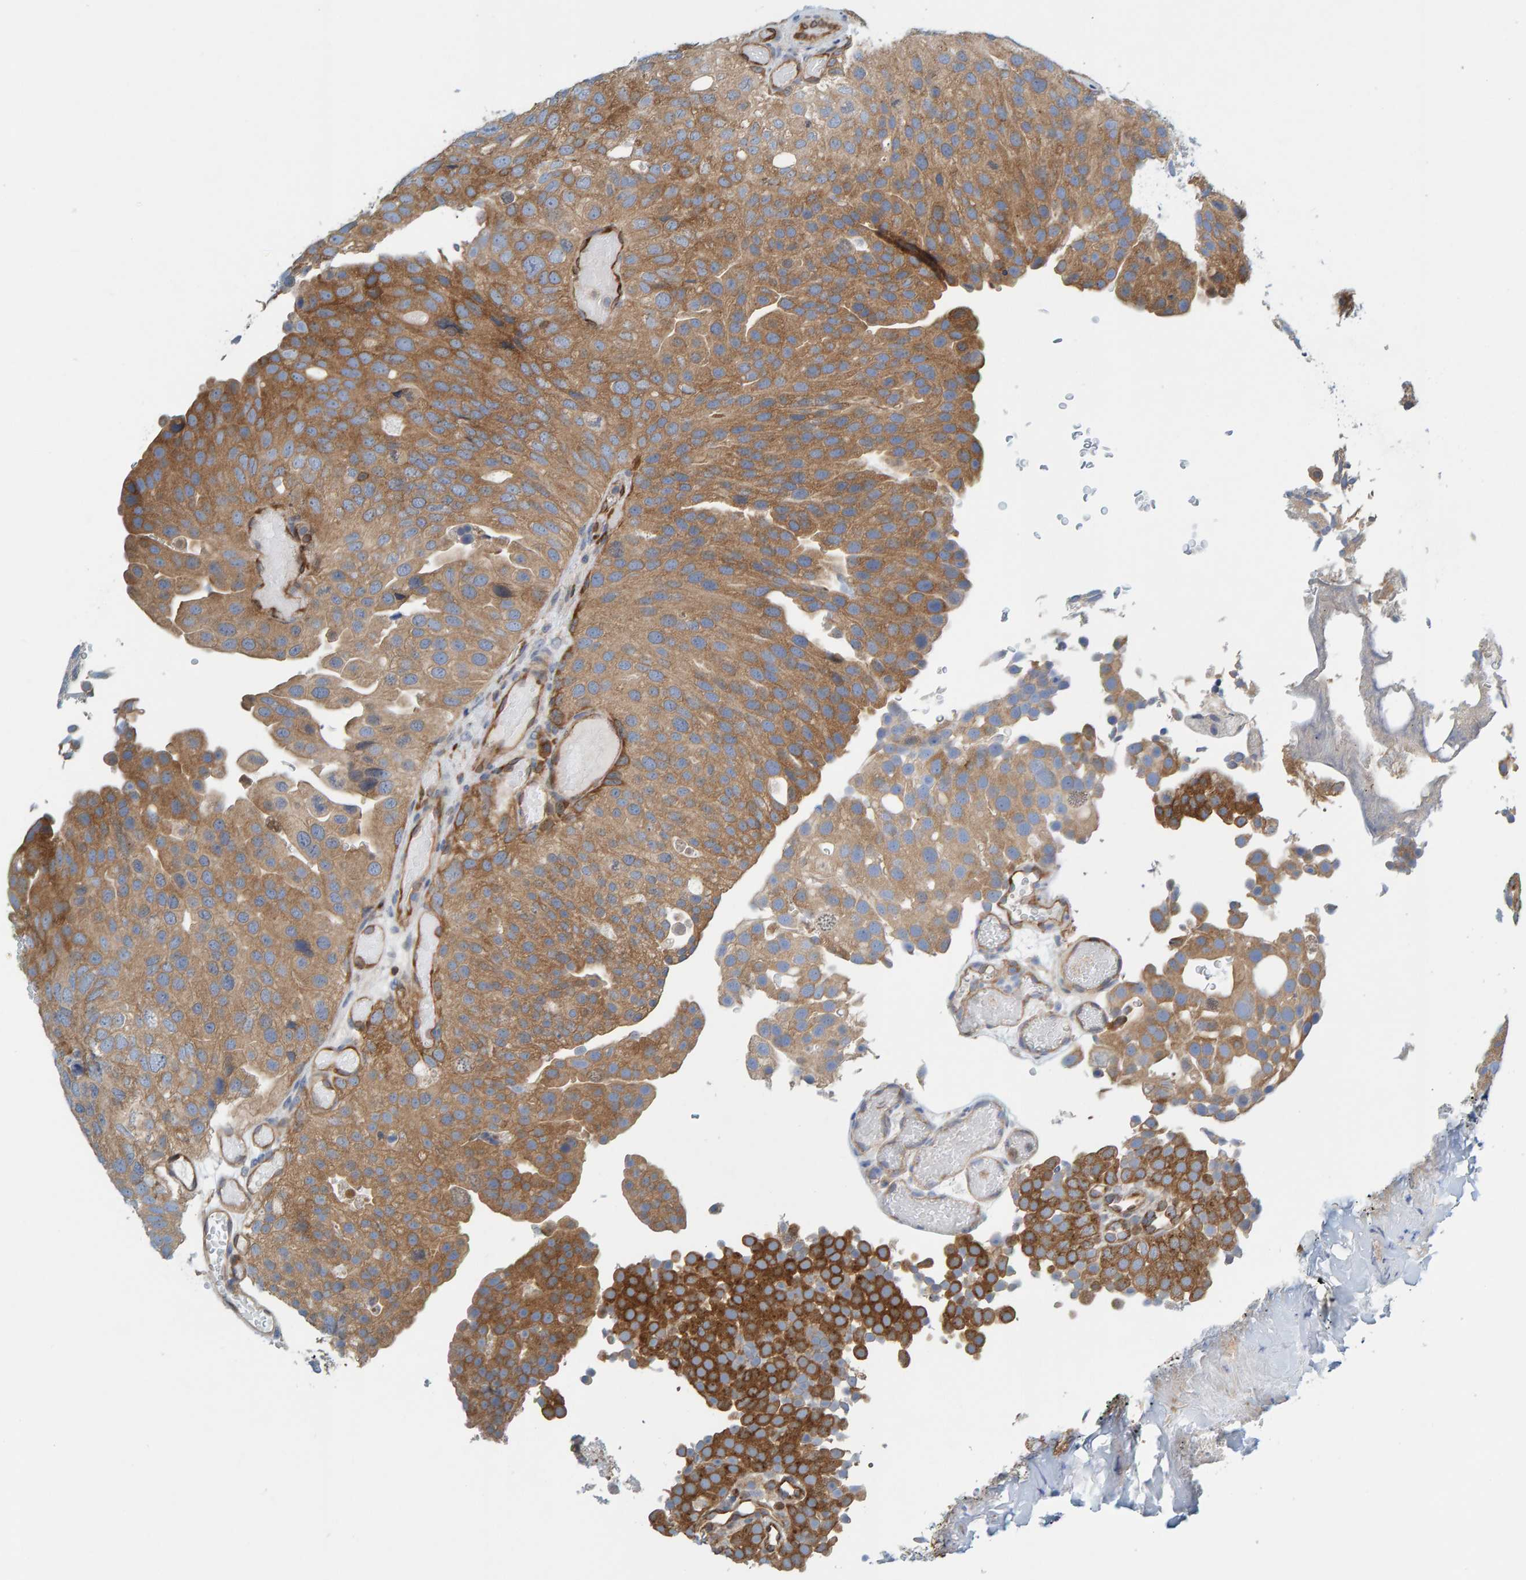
{"staining": {"intensity": "moderate", "quantity": ">75%", "location": "cytoplasmic/membranous"}, "tissue": "urothelial cancer", "cell_type": "Tumor cells", "image_type": "cancer", "snomed": [{"axis": "morphology", "description": "Urothelial carcinoma, Low grade"}, {"axis": "topography", "description": "Urinary bladder"}], "caption": "Immunohistochemical staining of human urothelial carcinoma (low-grade) demonstrates moderate cytoplasmic/membranous protein staining in approximately >75% of tumor cells.", "gene": "PRKD2", "patient": {"sex": "male", "age": 78}}